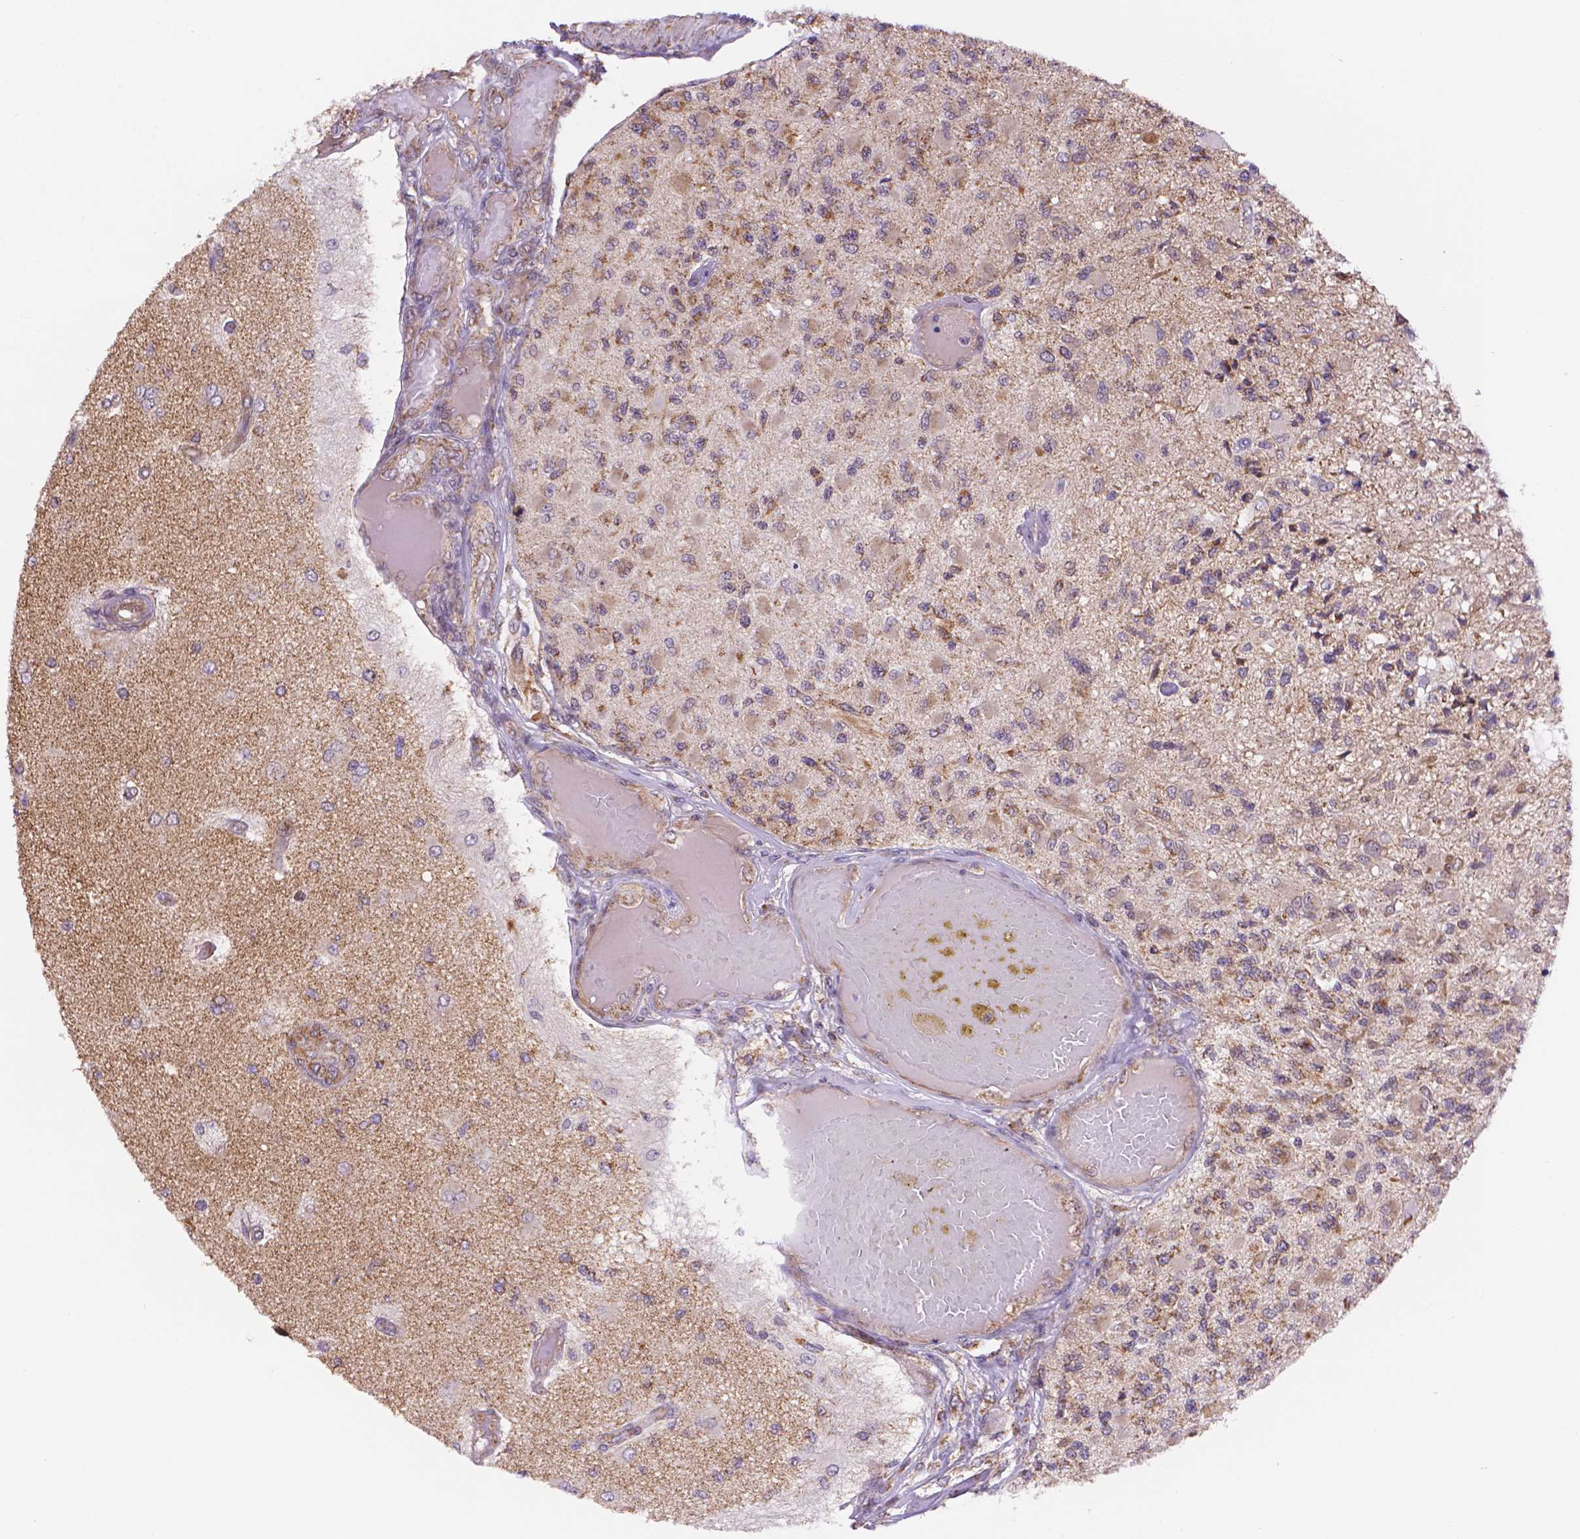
{"staining": {"intensity": "moderate", "quantity": "25%-75%", "location": "cytoplasmic/membranous"}, "tissue": "glioma", "cell_type": "Tumor cells", "image_type": "cancer", "snomed": [{"axis": "morphology", "description": "Glioma, malignant, High grade"}, {"axis": "topography", "description": "Brain"}], "caption": "Glioma stained with immunohistochemistry (IHC) displays moderate cytoplasmic/membranous expression in approximately 25%-75% of tumor cells.", "gene": "CYYR1", "patient": {"sex": "female", "age": 63}}